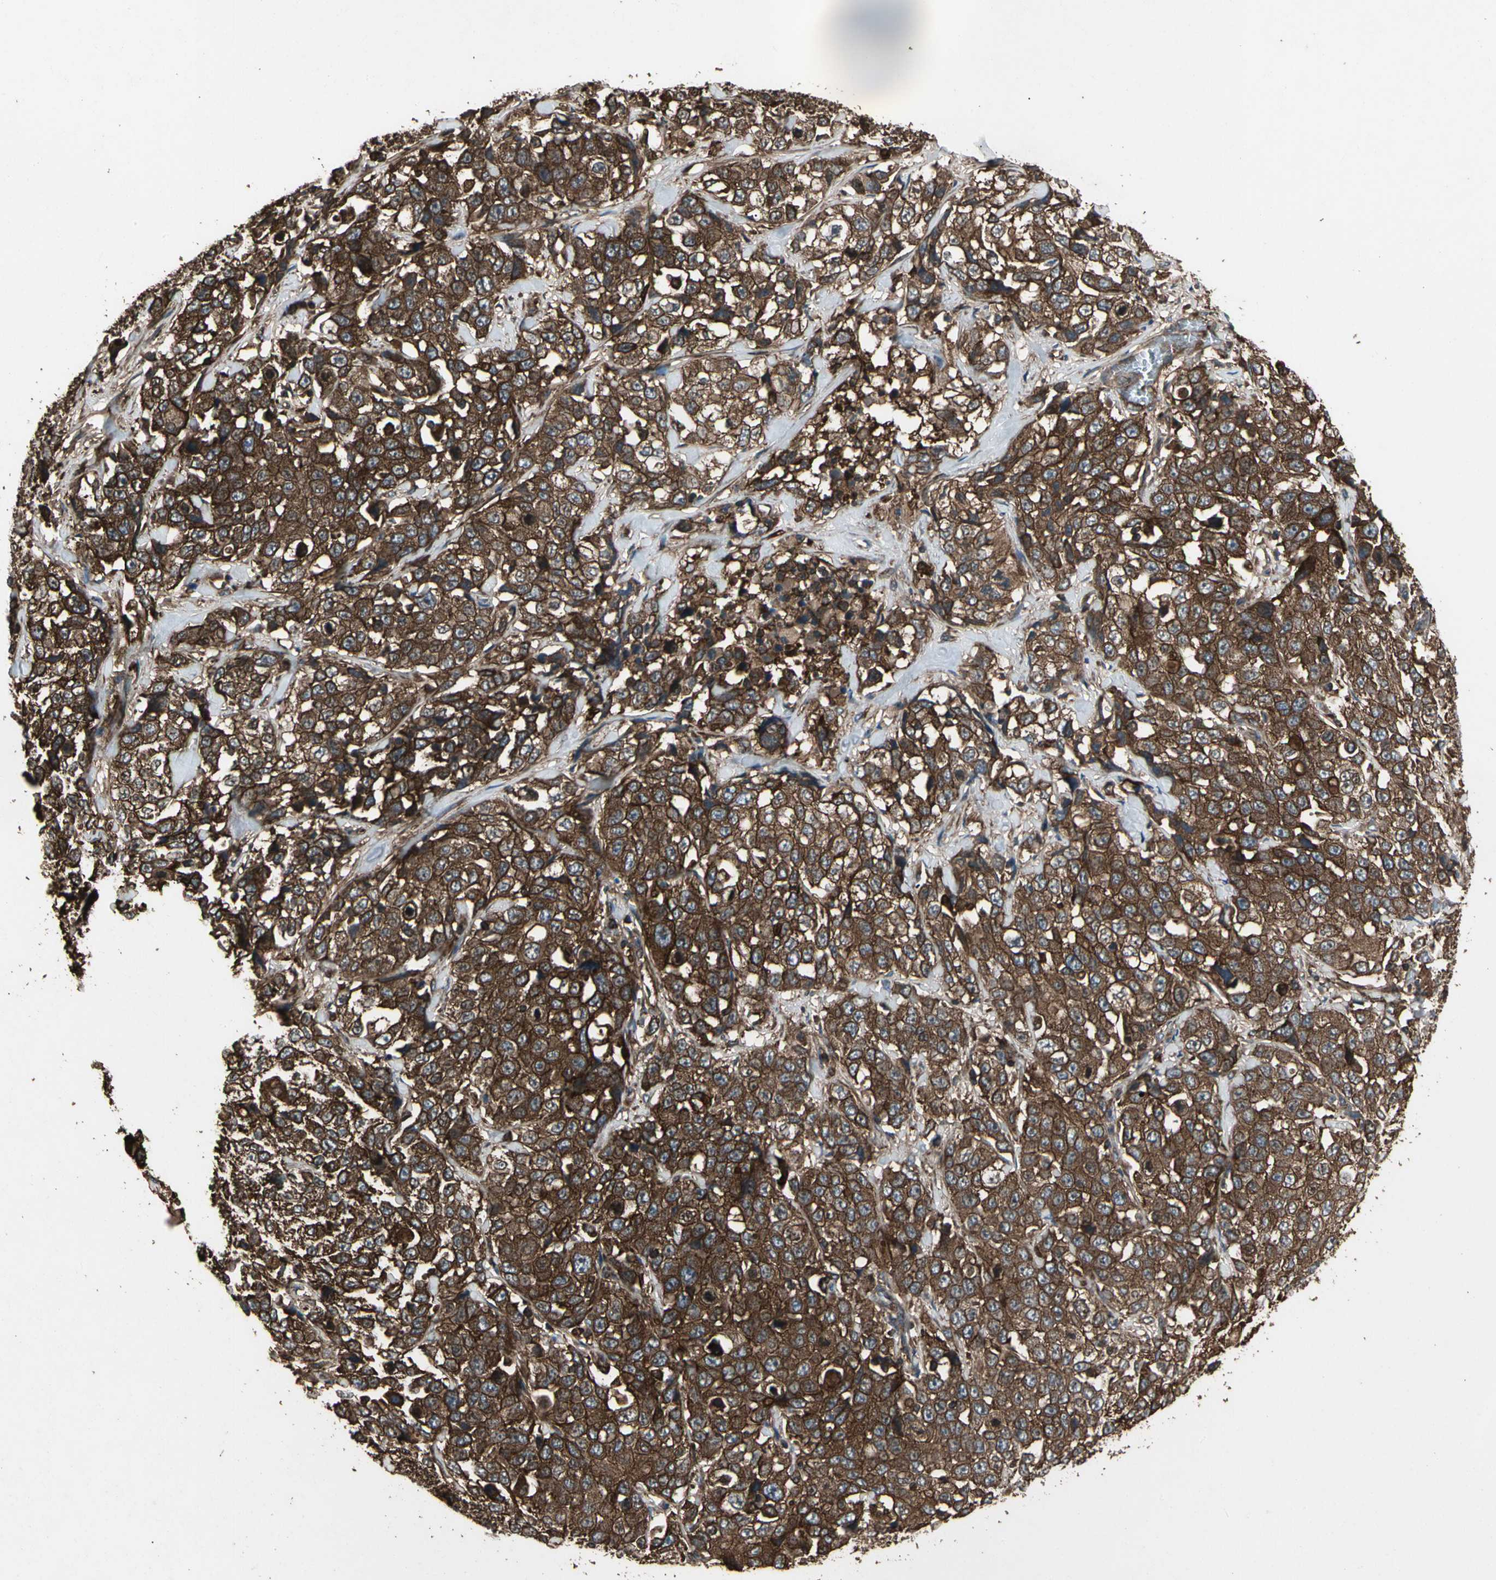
{"staining": {"intensity": "strong", "quantity": ">75%", "location": "cytoplasmic/membranous"}, "tissue": "stomach cancer", "cell_type": "Tumor cells", "image_type": "cancer", "snomed": [{"axis": "morphology", "description": "Normal tissue, NOS"}, {"axis": "morphology", "description": "Adenocarcinoma, NOS"}, {"axis": "topography", "description": "Stomach"}], "caption": "Protein expression analysis of human adenocarcinoma (stomach) reveals strong cytoplasmic/membranous positivity in approximately >75% of tumor cells.", "gene": "AGBL2", "patient": {"sex": "male", "age": 48}}